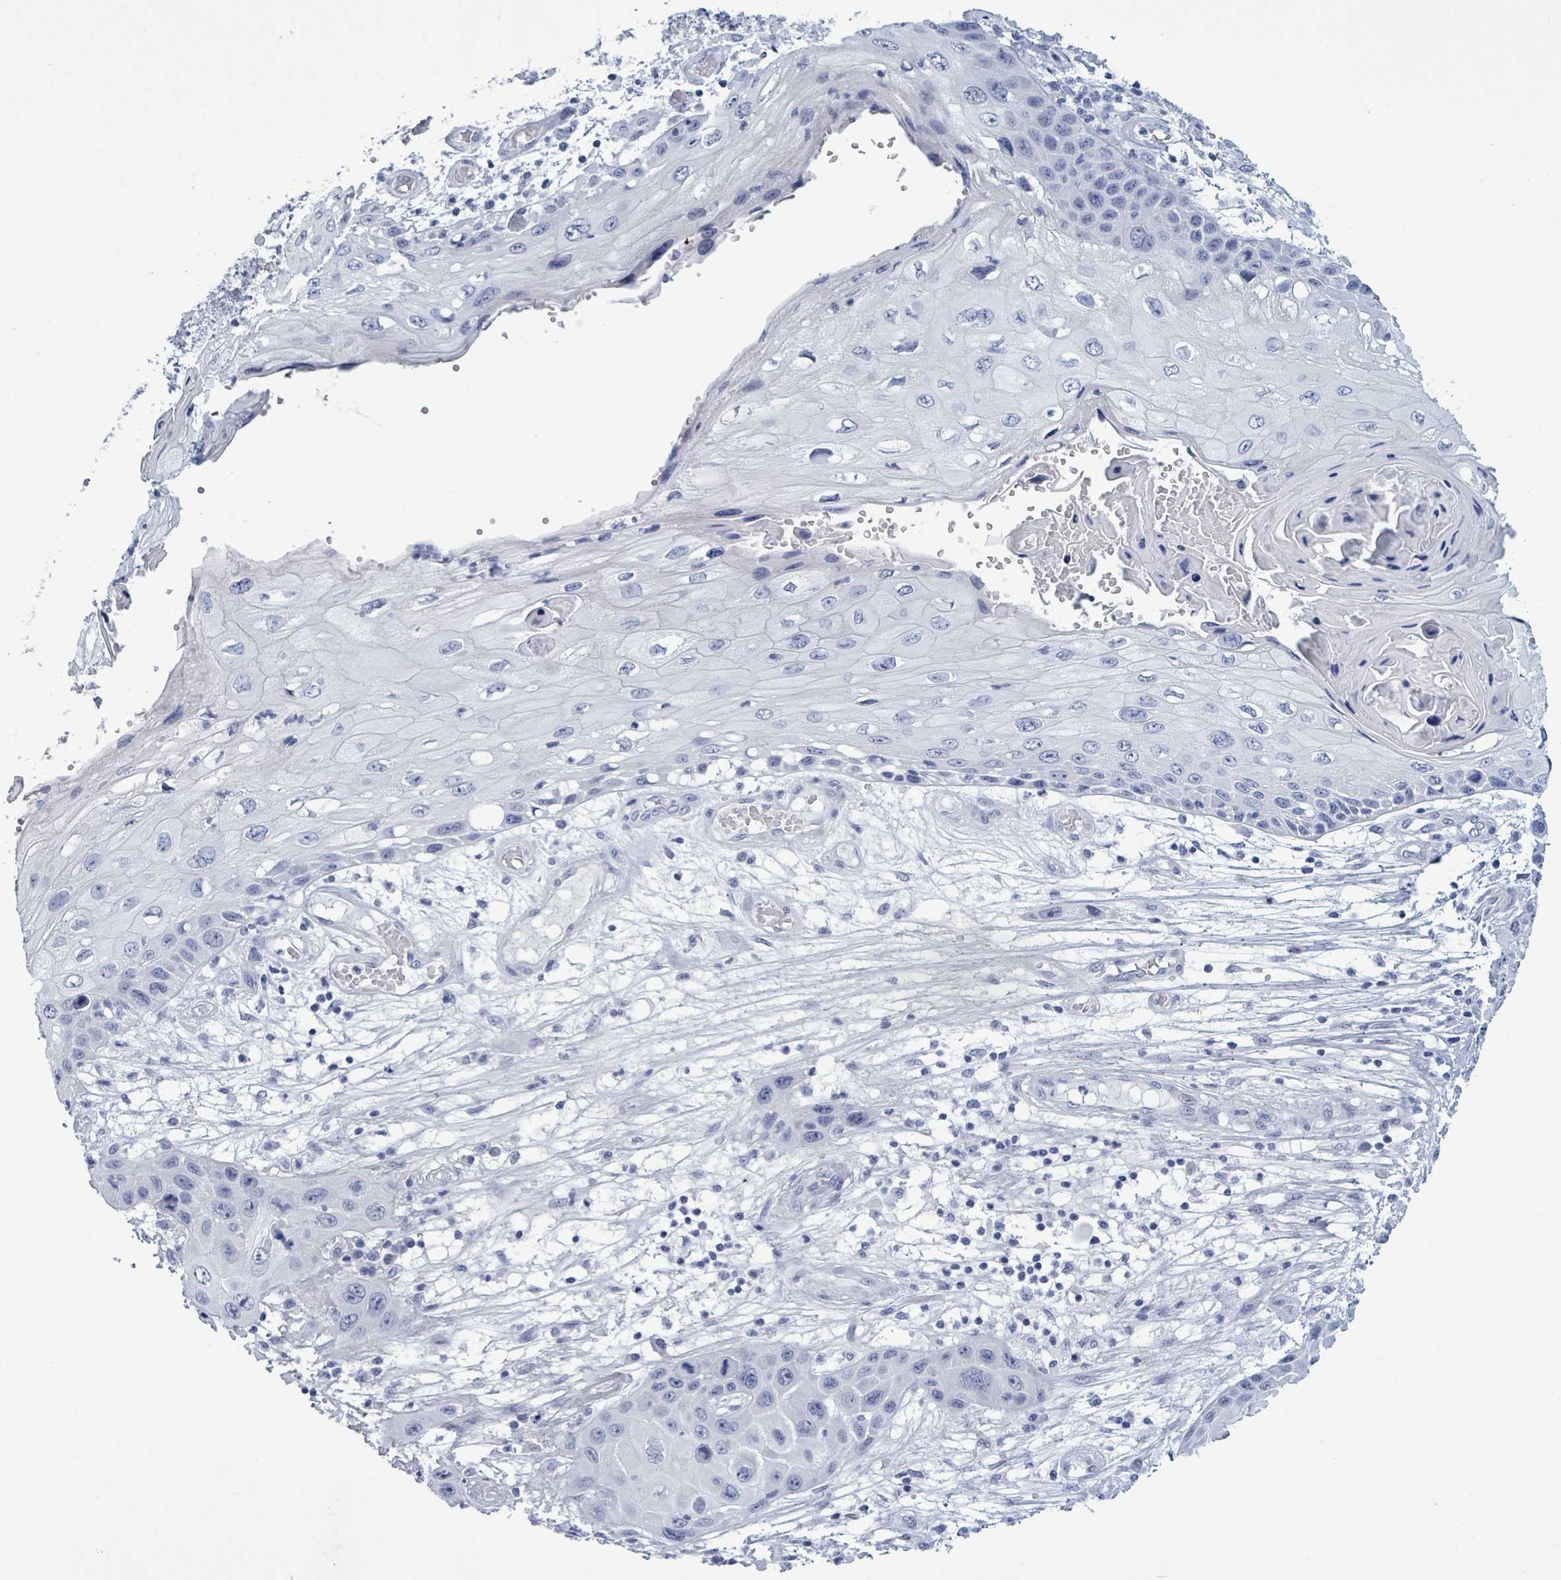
{"staining": {"intensity": "negative", "quantity": "none", "location": "none"}, "tissue": "skin cancer", "cell_type": "Tumor cells", "image_type": "cancer", "snomed": [{"axis": "morphology", "description": "Squamous cell carcinoma, NOS"}, {"axis": "topography", "description": "Skin"}, {"axis": "topography", "description": "Vulva"}], "caption": "High power microscopy photomicrograph of an immunohistochemistry (IHC) image of skin squamous cell carcinoma, revealing no significant expression in tumor cells.", "gene": "ZNF771", "patient": {"sex": "female", "age": 44}}